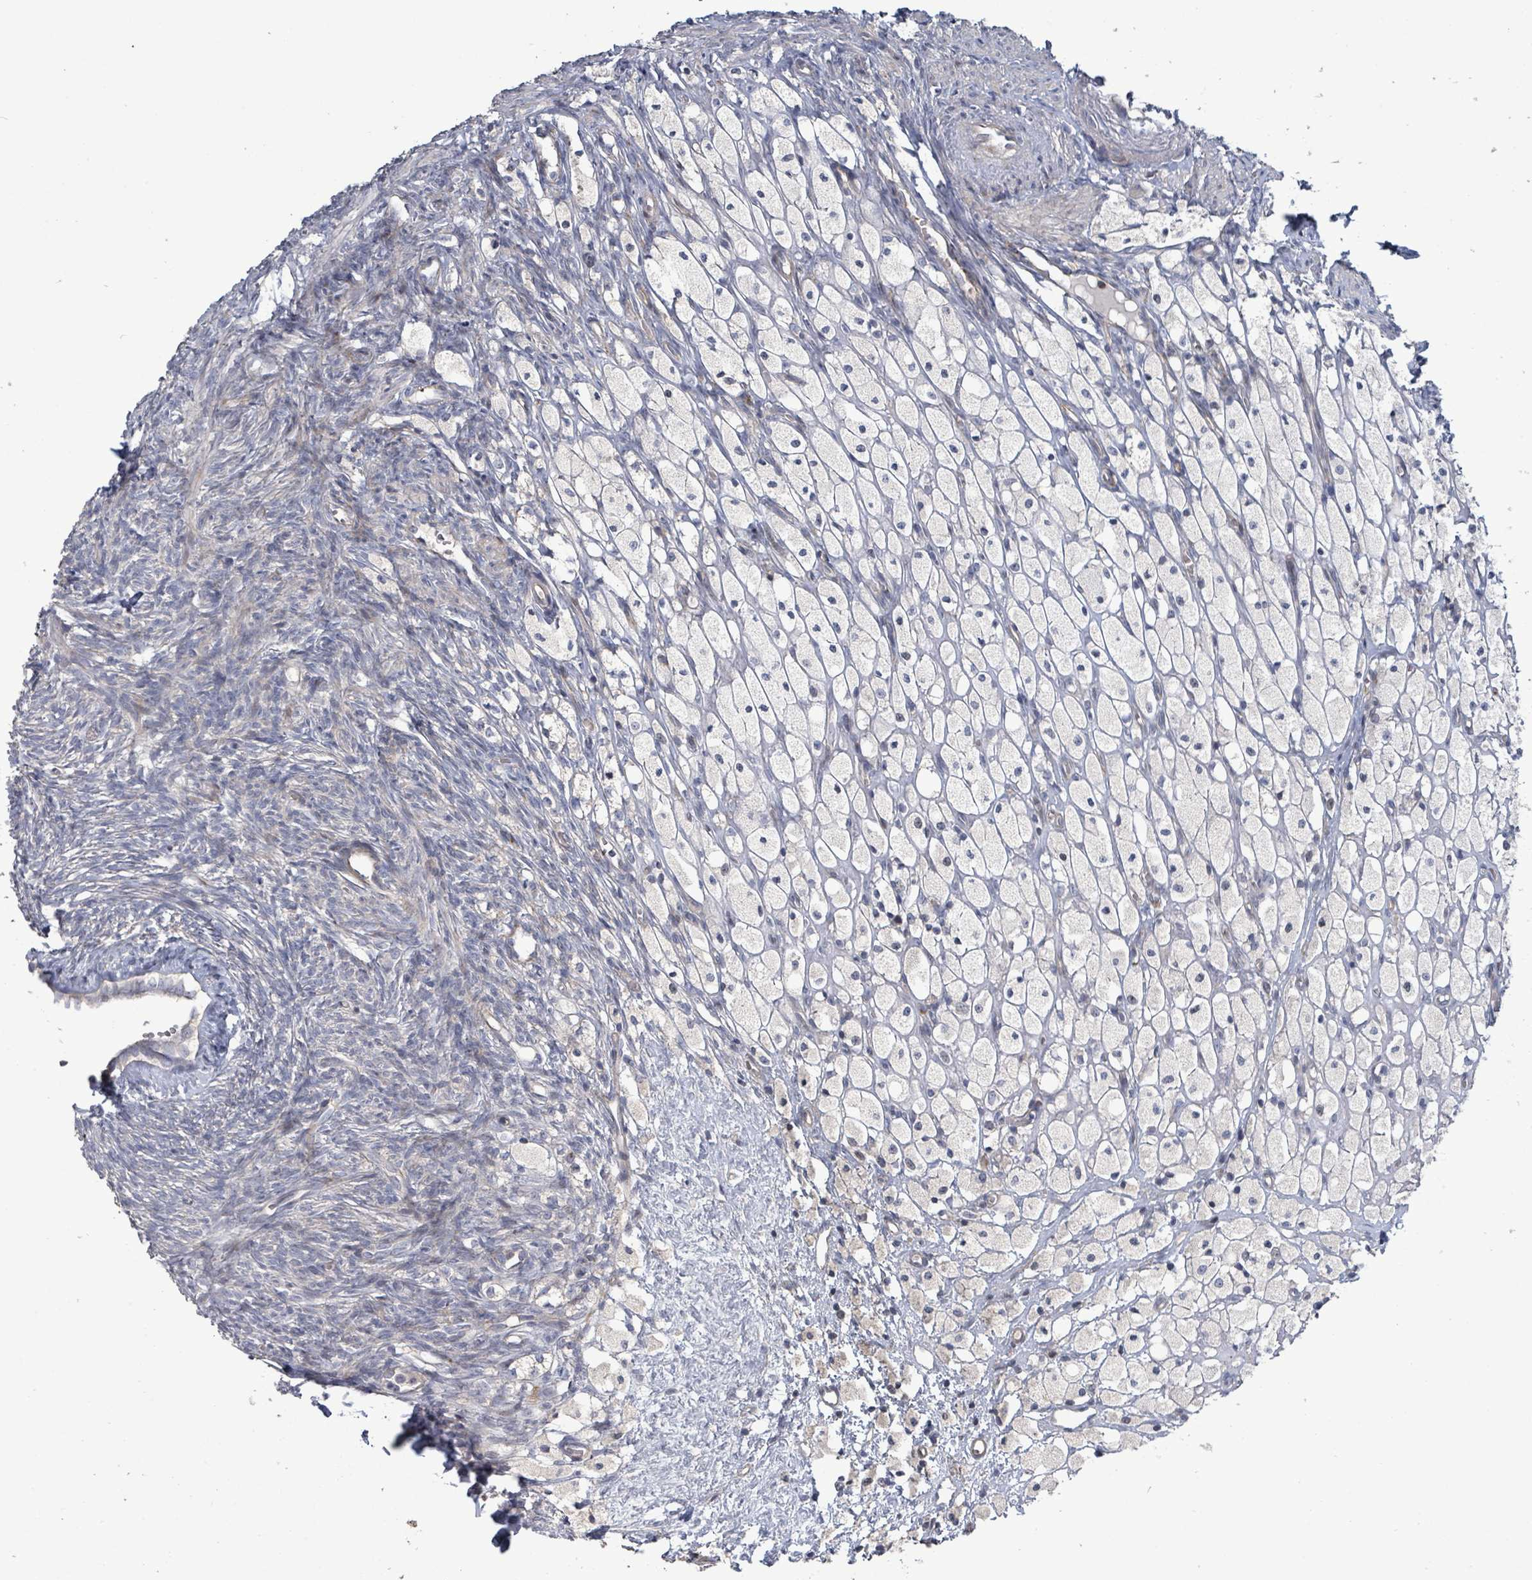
{"staining": {"intensity": "negative", "quantity": "none", "location": "none"}, "tissue": "ovary", "cell_type": "Follicle cells", "image_type": "normal", "snomed": [{"axis": "morphology", "description": "Normal tissue, NOS"}, {"axis": "topography", "description": "Ovary"}], "caption": "This is an IHC photomicrograph of unremarkable human ovary. There is no staining in follicle cells.", "gene": "LILRA4", "patient": {"sex": "female", "age": 51}}